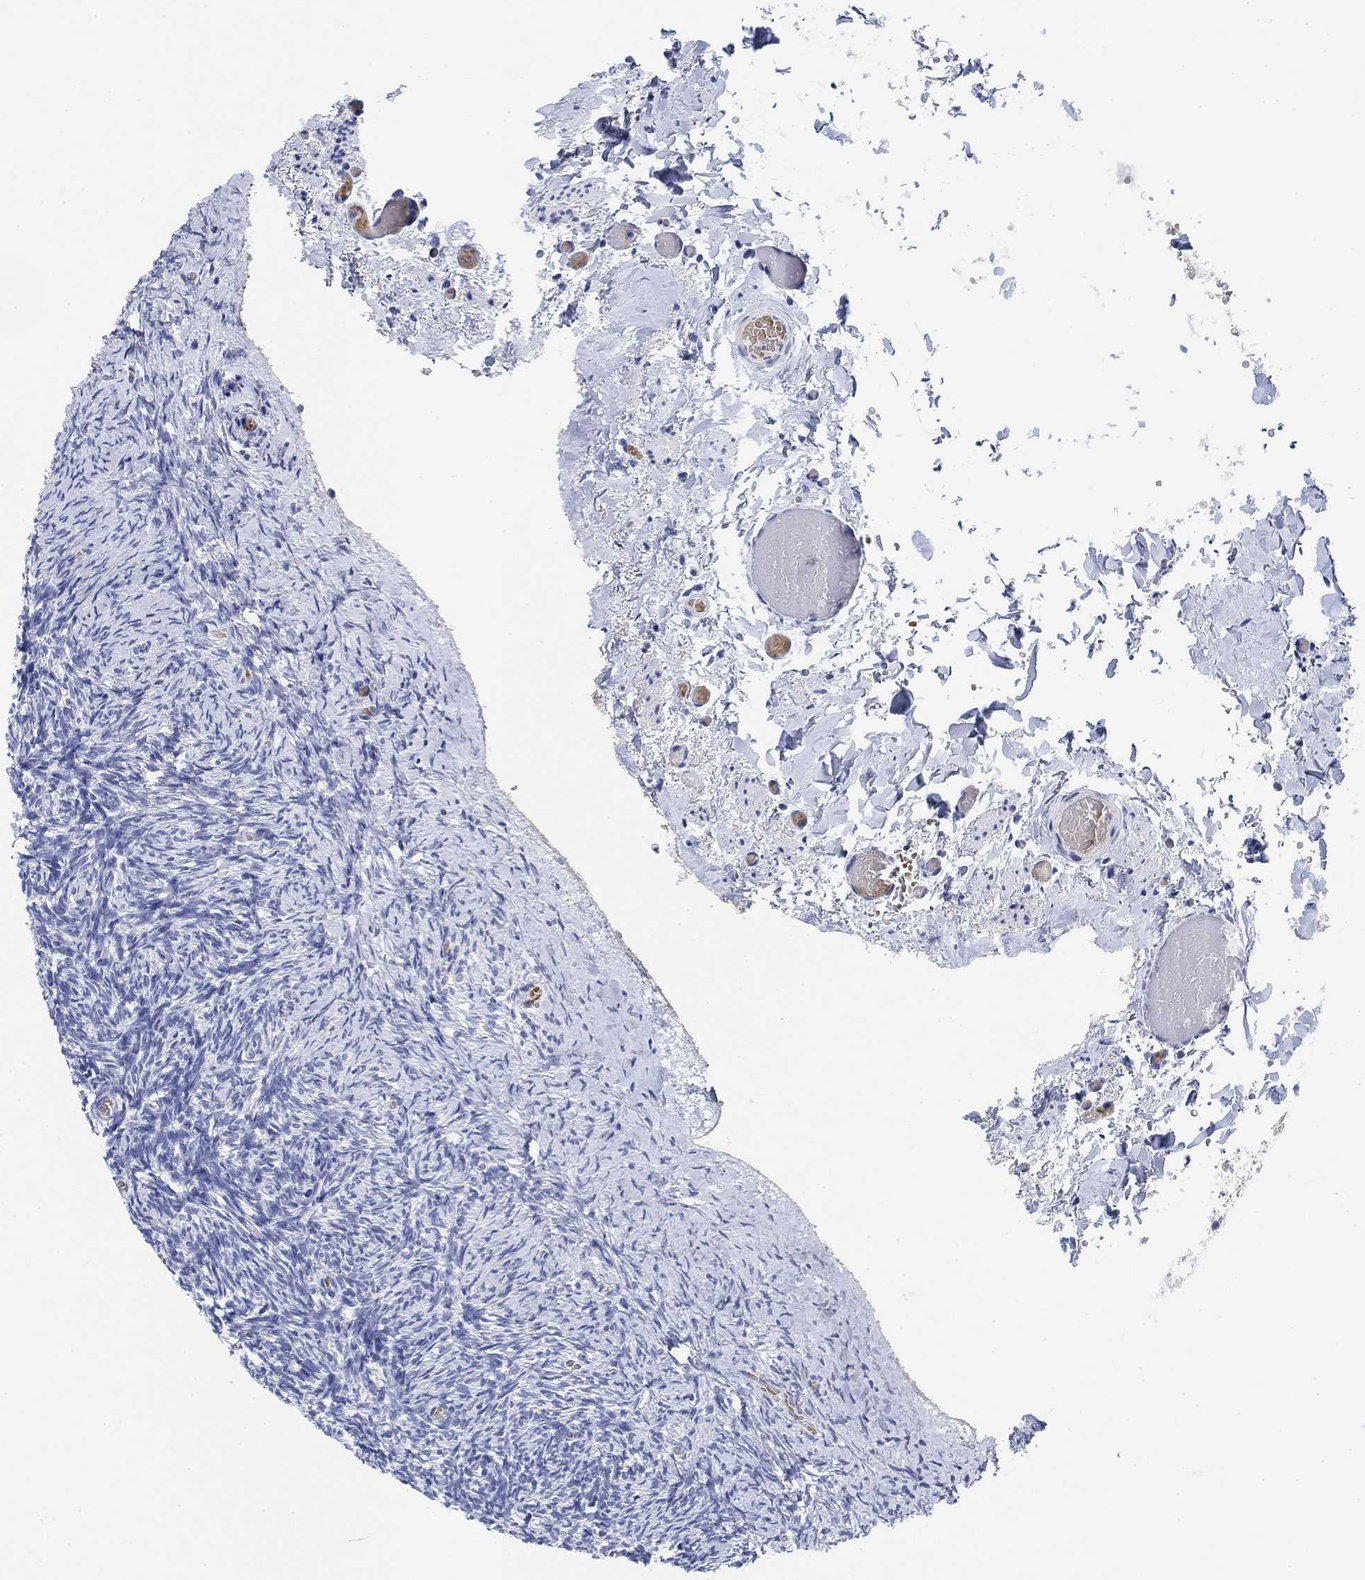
{"staining": {"intensity": "negative", "quantity": "none", "location": "none"}, "tissue": "ovary", "cell_type": "Follicle cells", "image_type": "normal", "snomed": [{"axis": "morphology", "description": "Normal tissue, NOS"}, {"axis": "topography", "description": "Ovary"}], "caption": "A high-resolution image shows IHC staining of benign ovary, which demonstrates no significant staining in follicle cells.", "gene": "PAX6", "patient": {"sex": "female", "age": 39}}